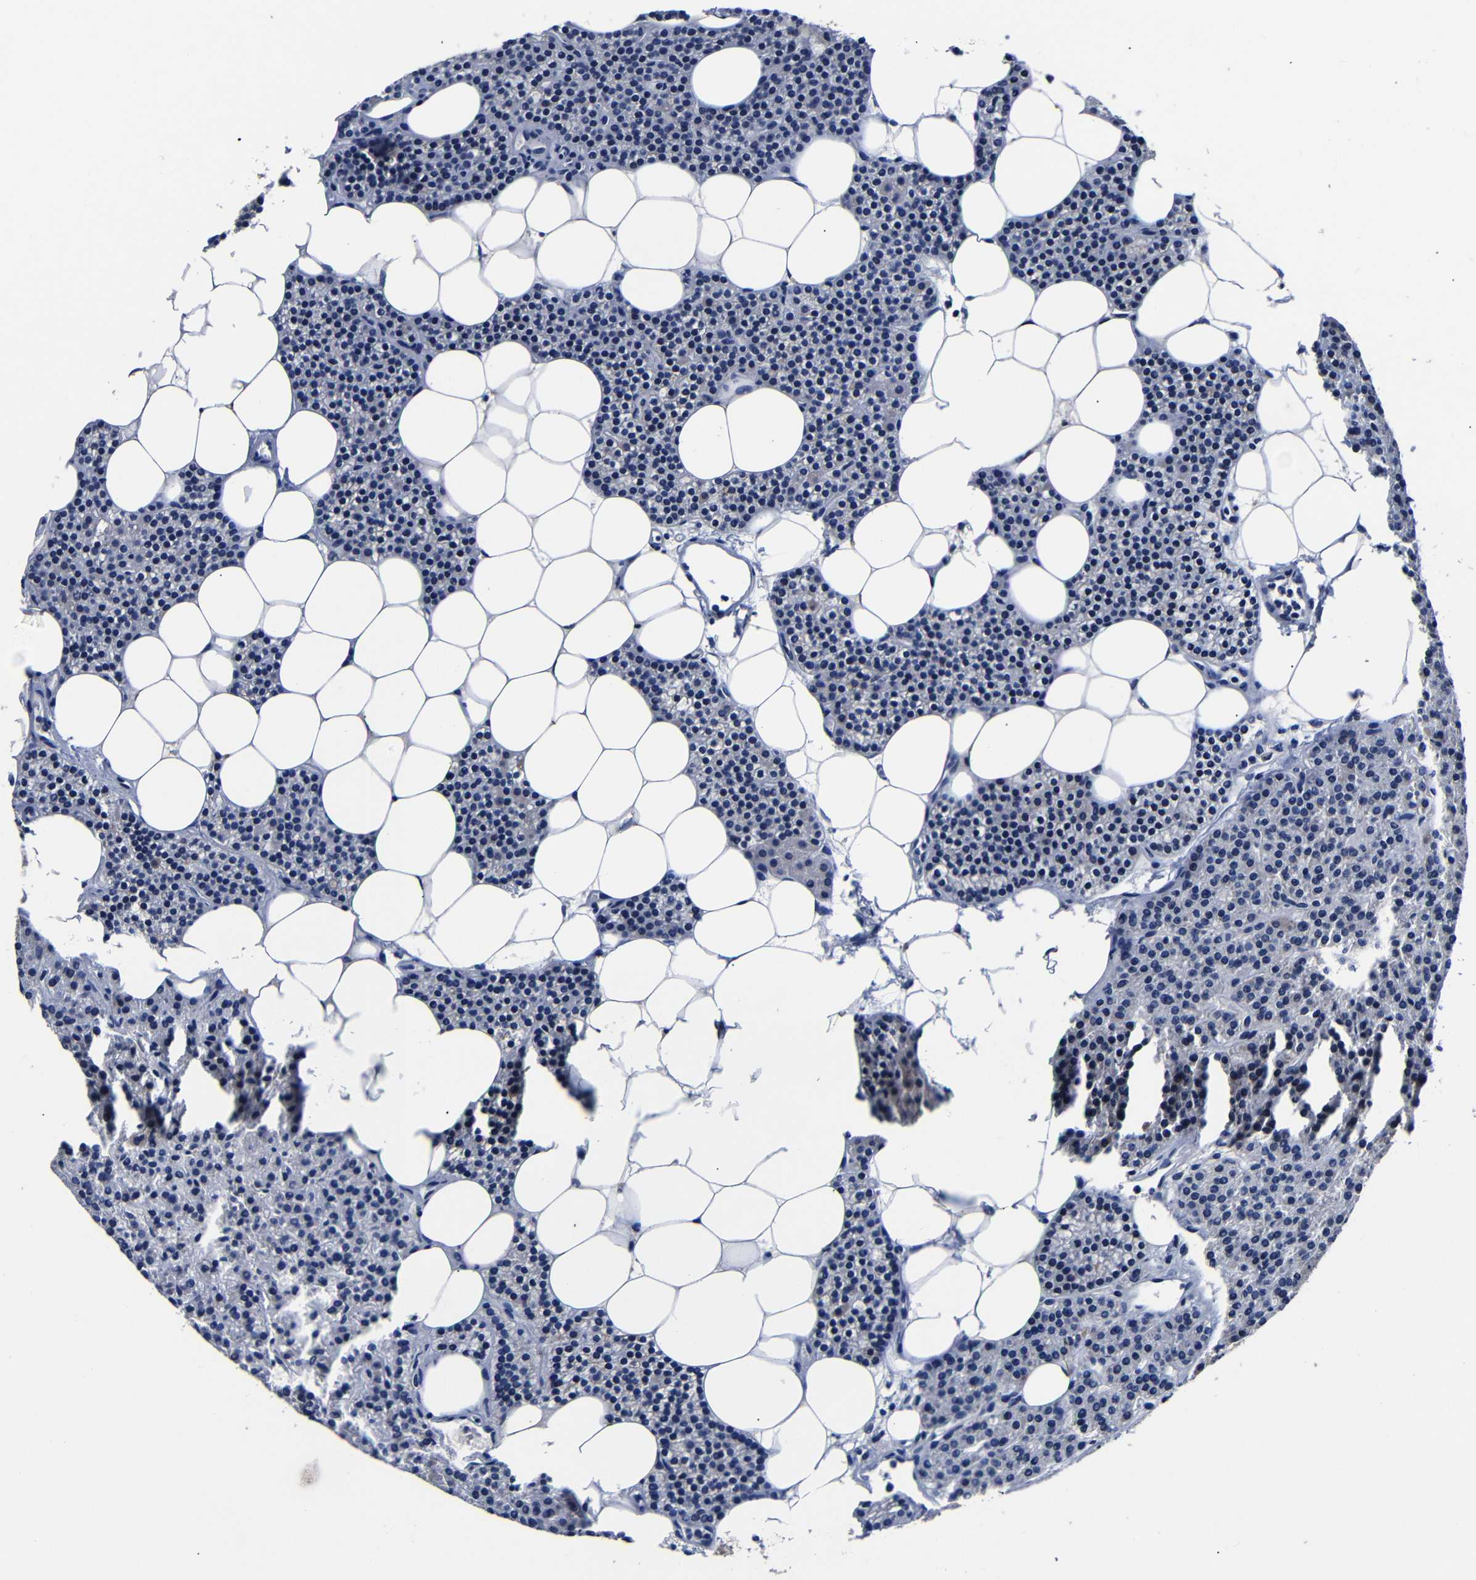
{"staining": {"intensity": "moderate", "quantity": "<25%", "location": "cytoplasmic/membranous"}, "tissue": "parathyroid gland", "cell_type": "Glandular cells", "image_type": "normal", "snomed": [{"axis": "morphology", "description": "Normal tissue, NOS"}, {"axis": "morphology", "description": "Adenoma, NOS"}, {"axis": "topography", "description": "Parathyroid gland"}], "caption": "High-magnification brightfield microscopy of benign parathyroid gland stained with DAB (3,3'-diaminobenzidine) (brown) and counterstained with hematoxylin (blue). glandular cells exhibit moderate cytoplasmic/membranous staining is present in approximately<25% of cells. The protein of interest is shown in brown color, while the nuclei are stained blue.", "gene": "DEPP1", "patient": {"sex": "female", "age": 51}}